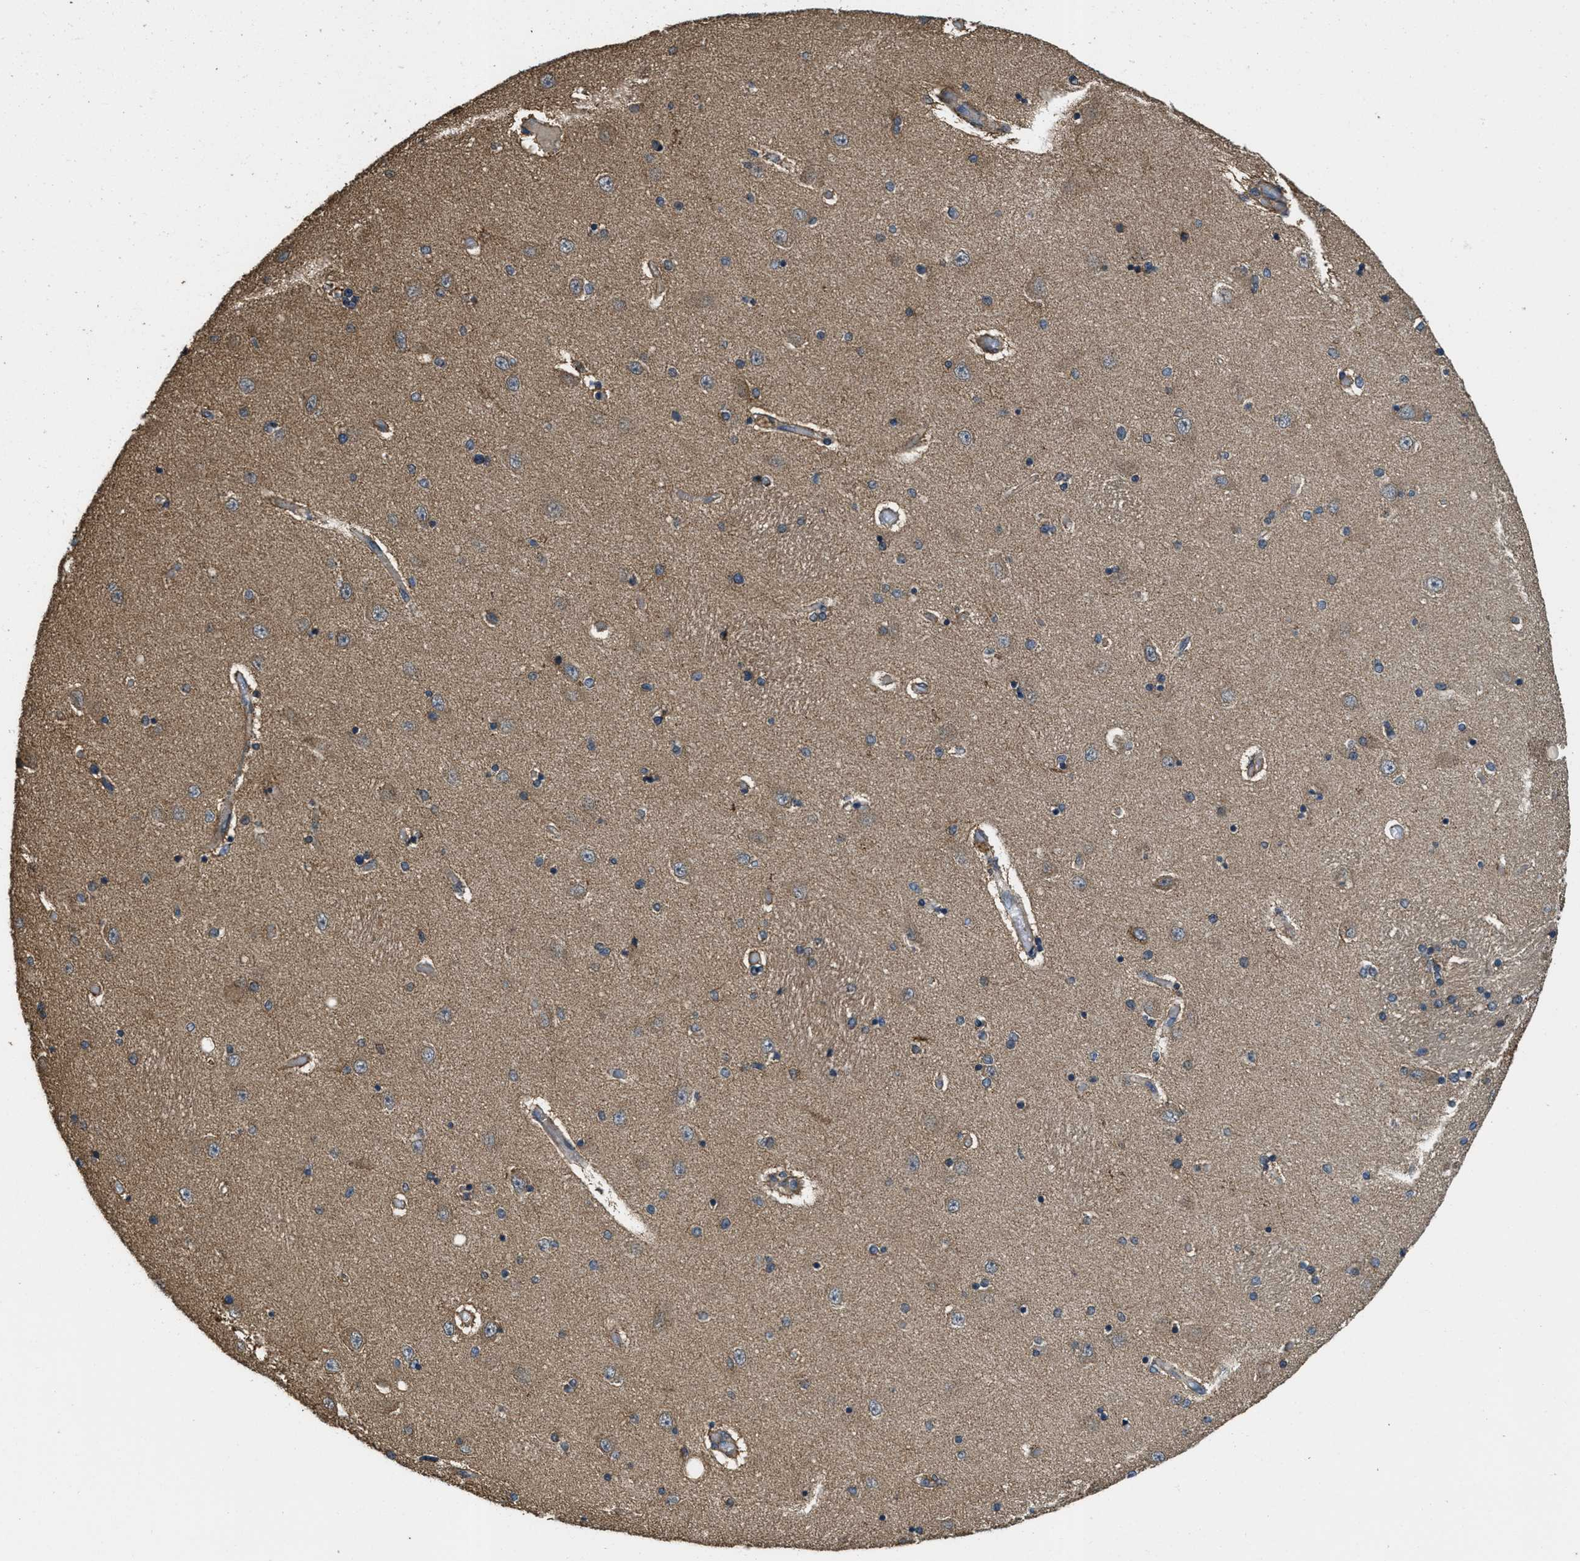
{"staining": {"intensity": "moderate", "quantity": "25%-75%", "location": "cytoplasmic/membranous"}, "tissue": "hippocampus", "cell_type": "Glial cells", "image_type": "normal", "snomed": [{"axis": "morphology", "description": "Normal tissue, NOS"}, {"axis": "topography", "description": "Hippocampus"}], "caption": "A high-resolution image shows immunohistochemistry staining of normal hippocampus, which demonstrates moderate cytoplasmic/membranous expression in about 25%-75% of glial cells.", "gene": "THBS2", "patient": {"sex": "female", "age": 54}}